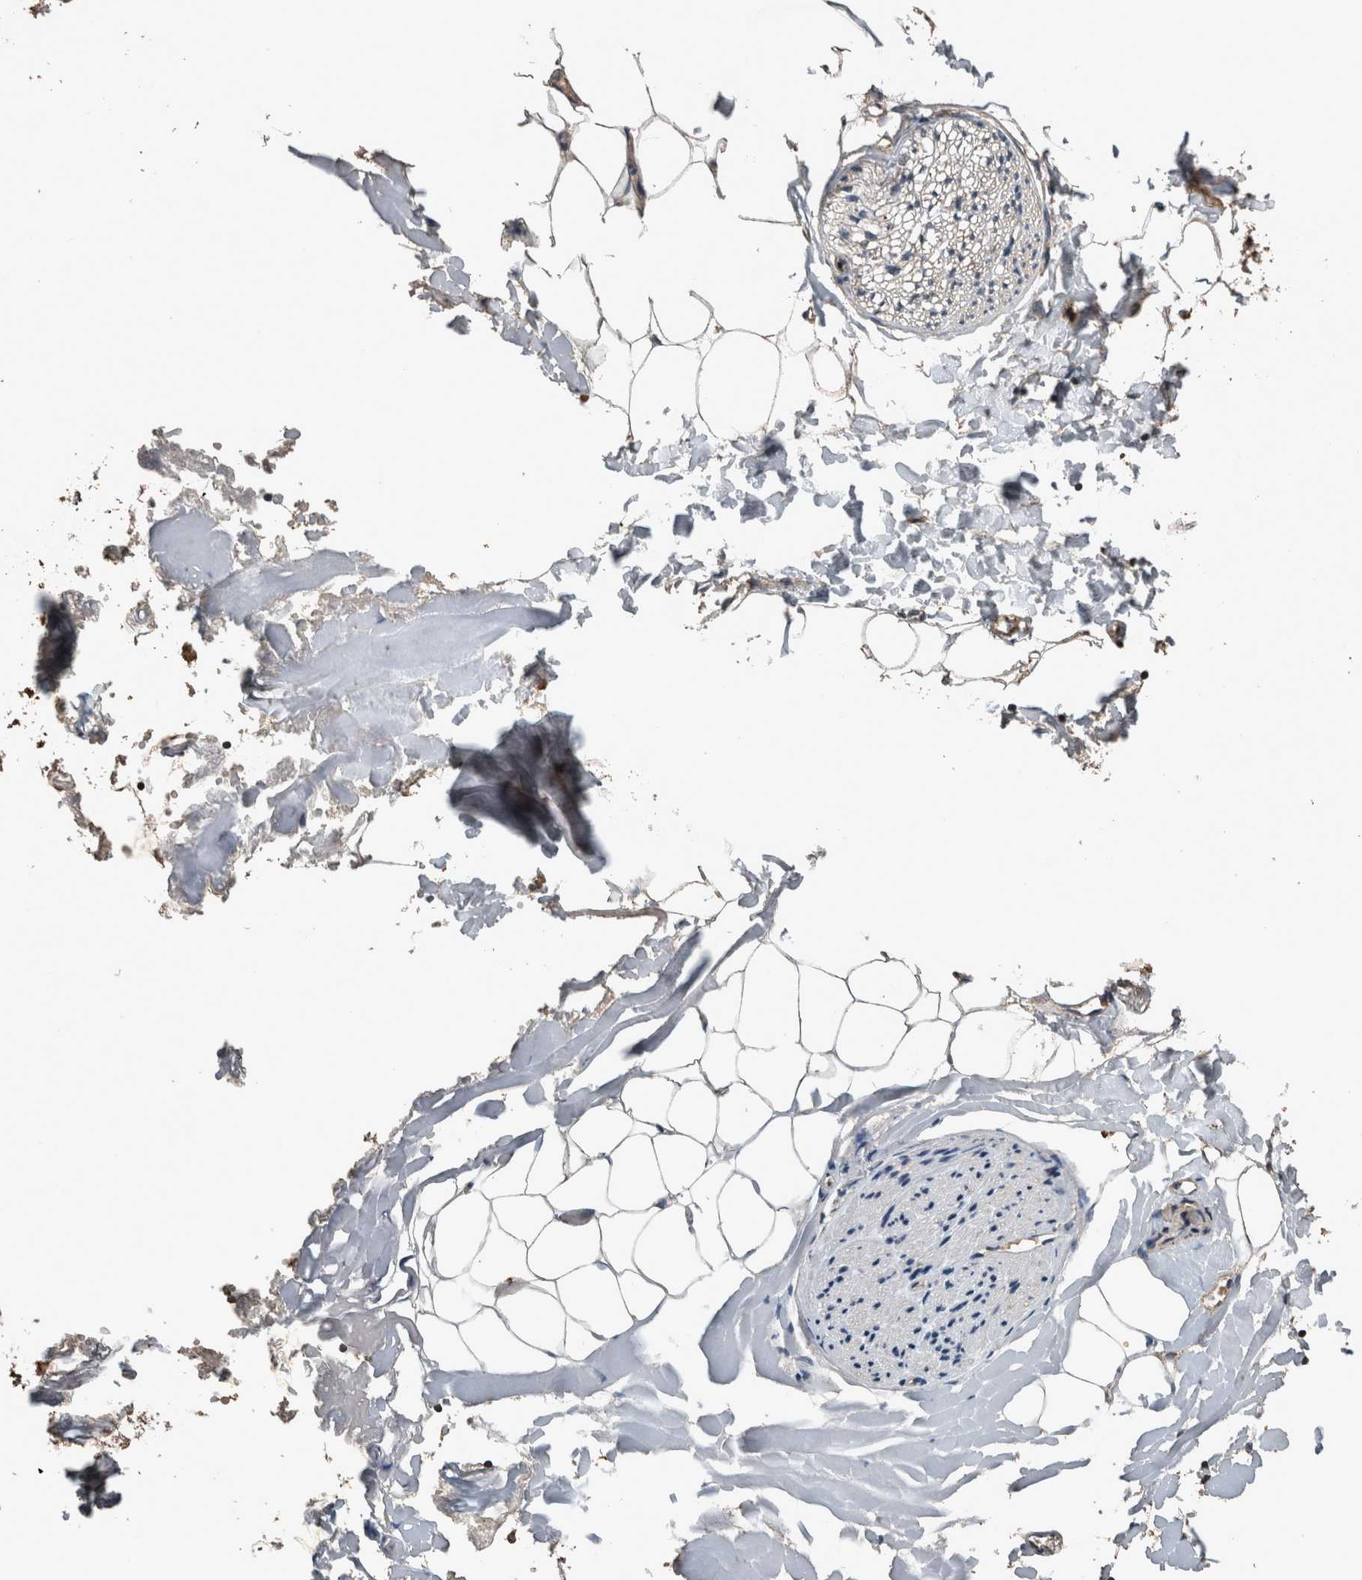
{"staining": {"intensity": "weak", "quantity": "25%-75%", "location": "cytoplasmic/membranous"}, "tissue": "adipose tissue", "cell_type": "Adipocytes", "image_type": "normal", "snomed": [{"axis": "morphology", "description": "Normal tissue, NOS"}, {"axis": "morphology", "description": "Adenocarcinoma, NOS"}, {"axis": "topography", "description": "Smooth muscle"}, {"axis": "topography", "description": "Colon"}], "caption": "Adipocytes demonstrate low levels of weak cytoplasmic/membranous expression in about 25%-75% of cells in normal adipose tissue.", "gene": "FGFRL1", "patient": {"sex": "male", "age": 14}}